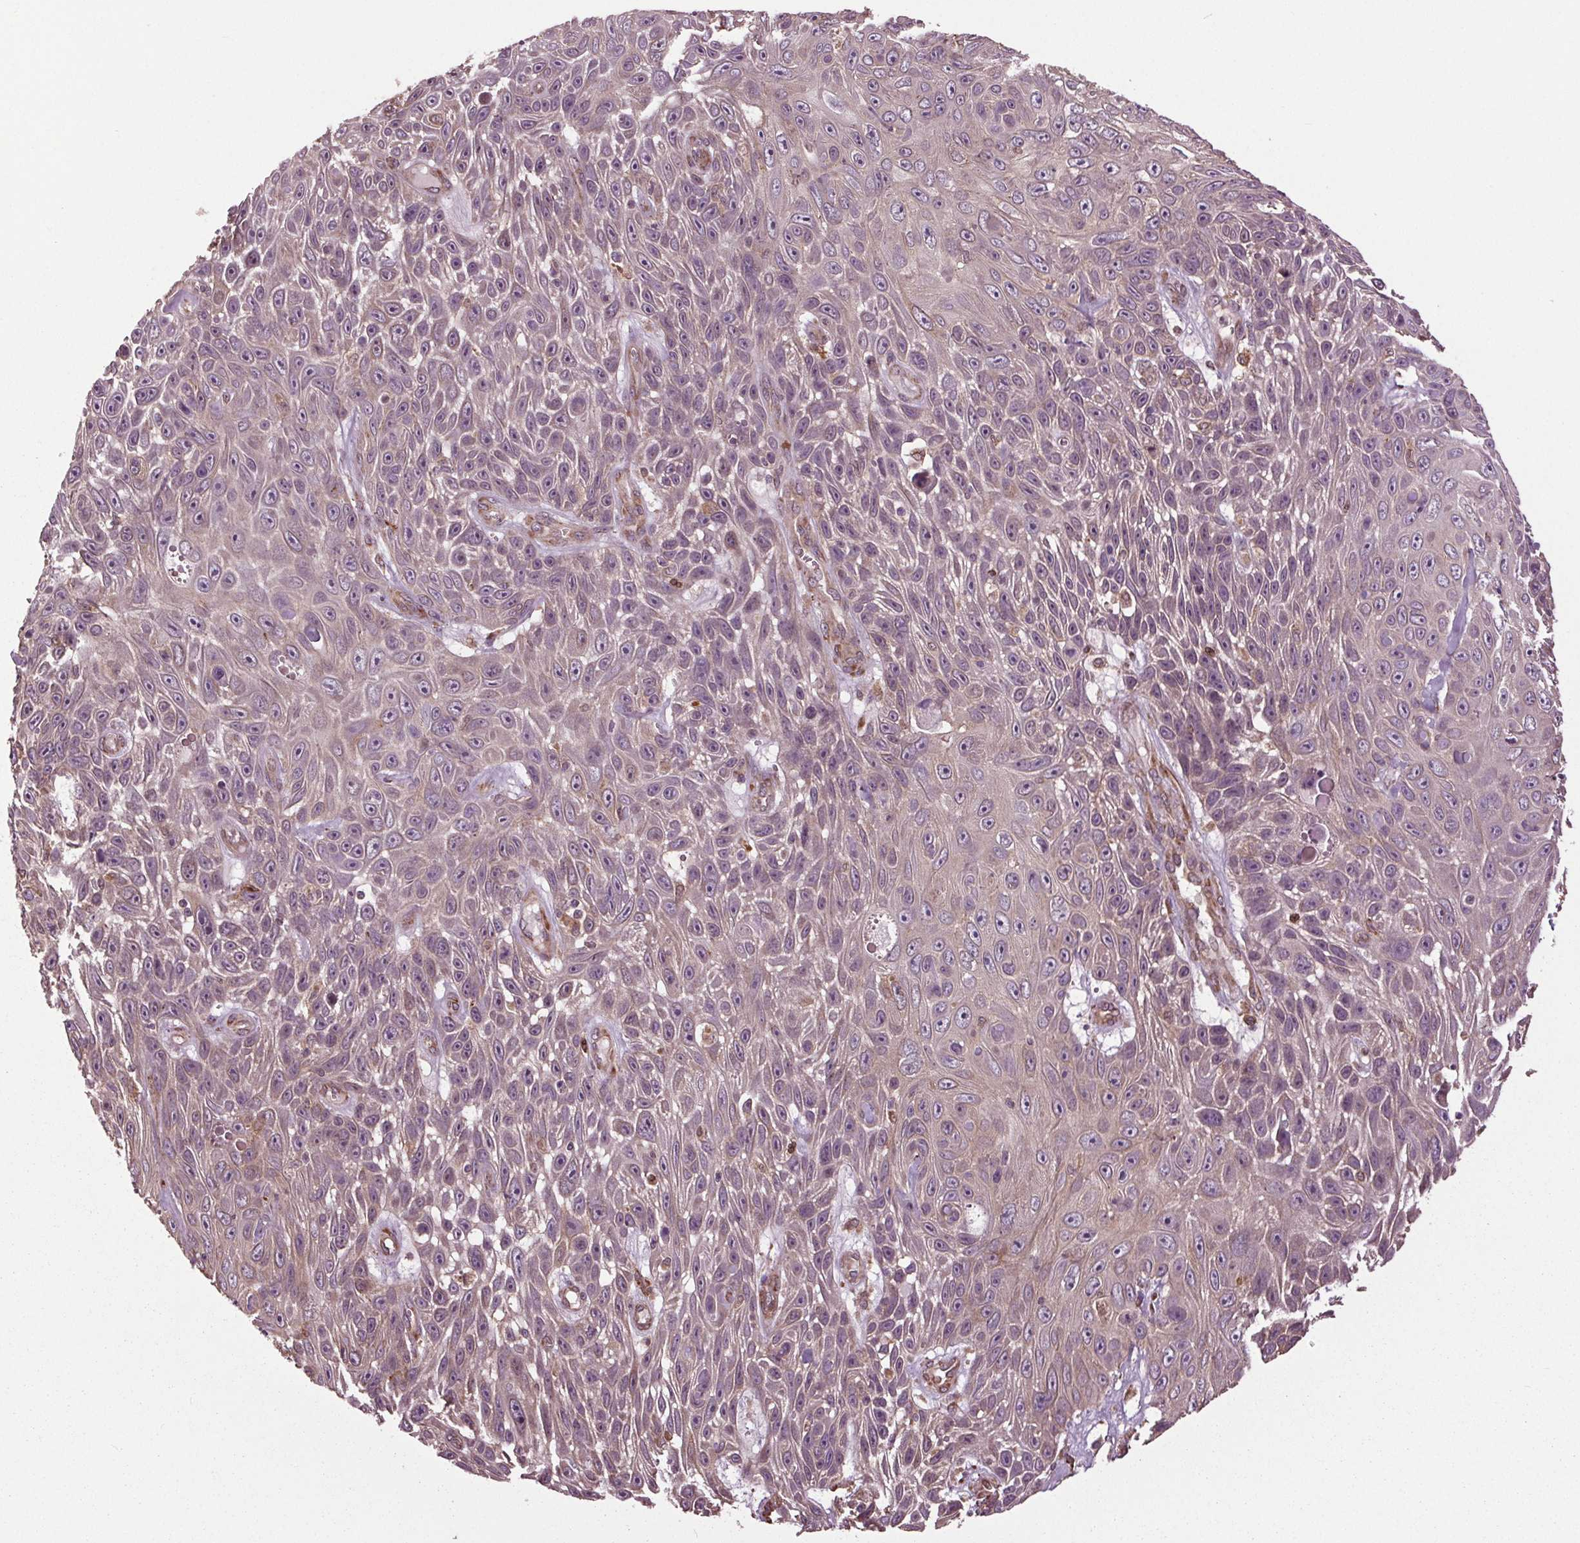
{"staining": {"intensity": "weak", "quantity": "<25%", "location": "cytoplasmic/membranous,nuclear"}, "tissue": "skin cancer", "cell_type": "Tumor cells", "image_type": "cancer", "snomed": [{"axis": "morphology", "description": "Squamous cell carcinoma, NOS"}, {"axis": "topography", "description": "Skin"}], "caption": "High power microscopy micrograph of an IHC histopathology image of skin cancer, revealing no significant staining in tumor cells.", "gene": "RNPEP", "patient": {"sex": "male", "age": 82}}